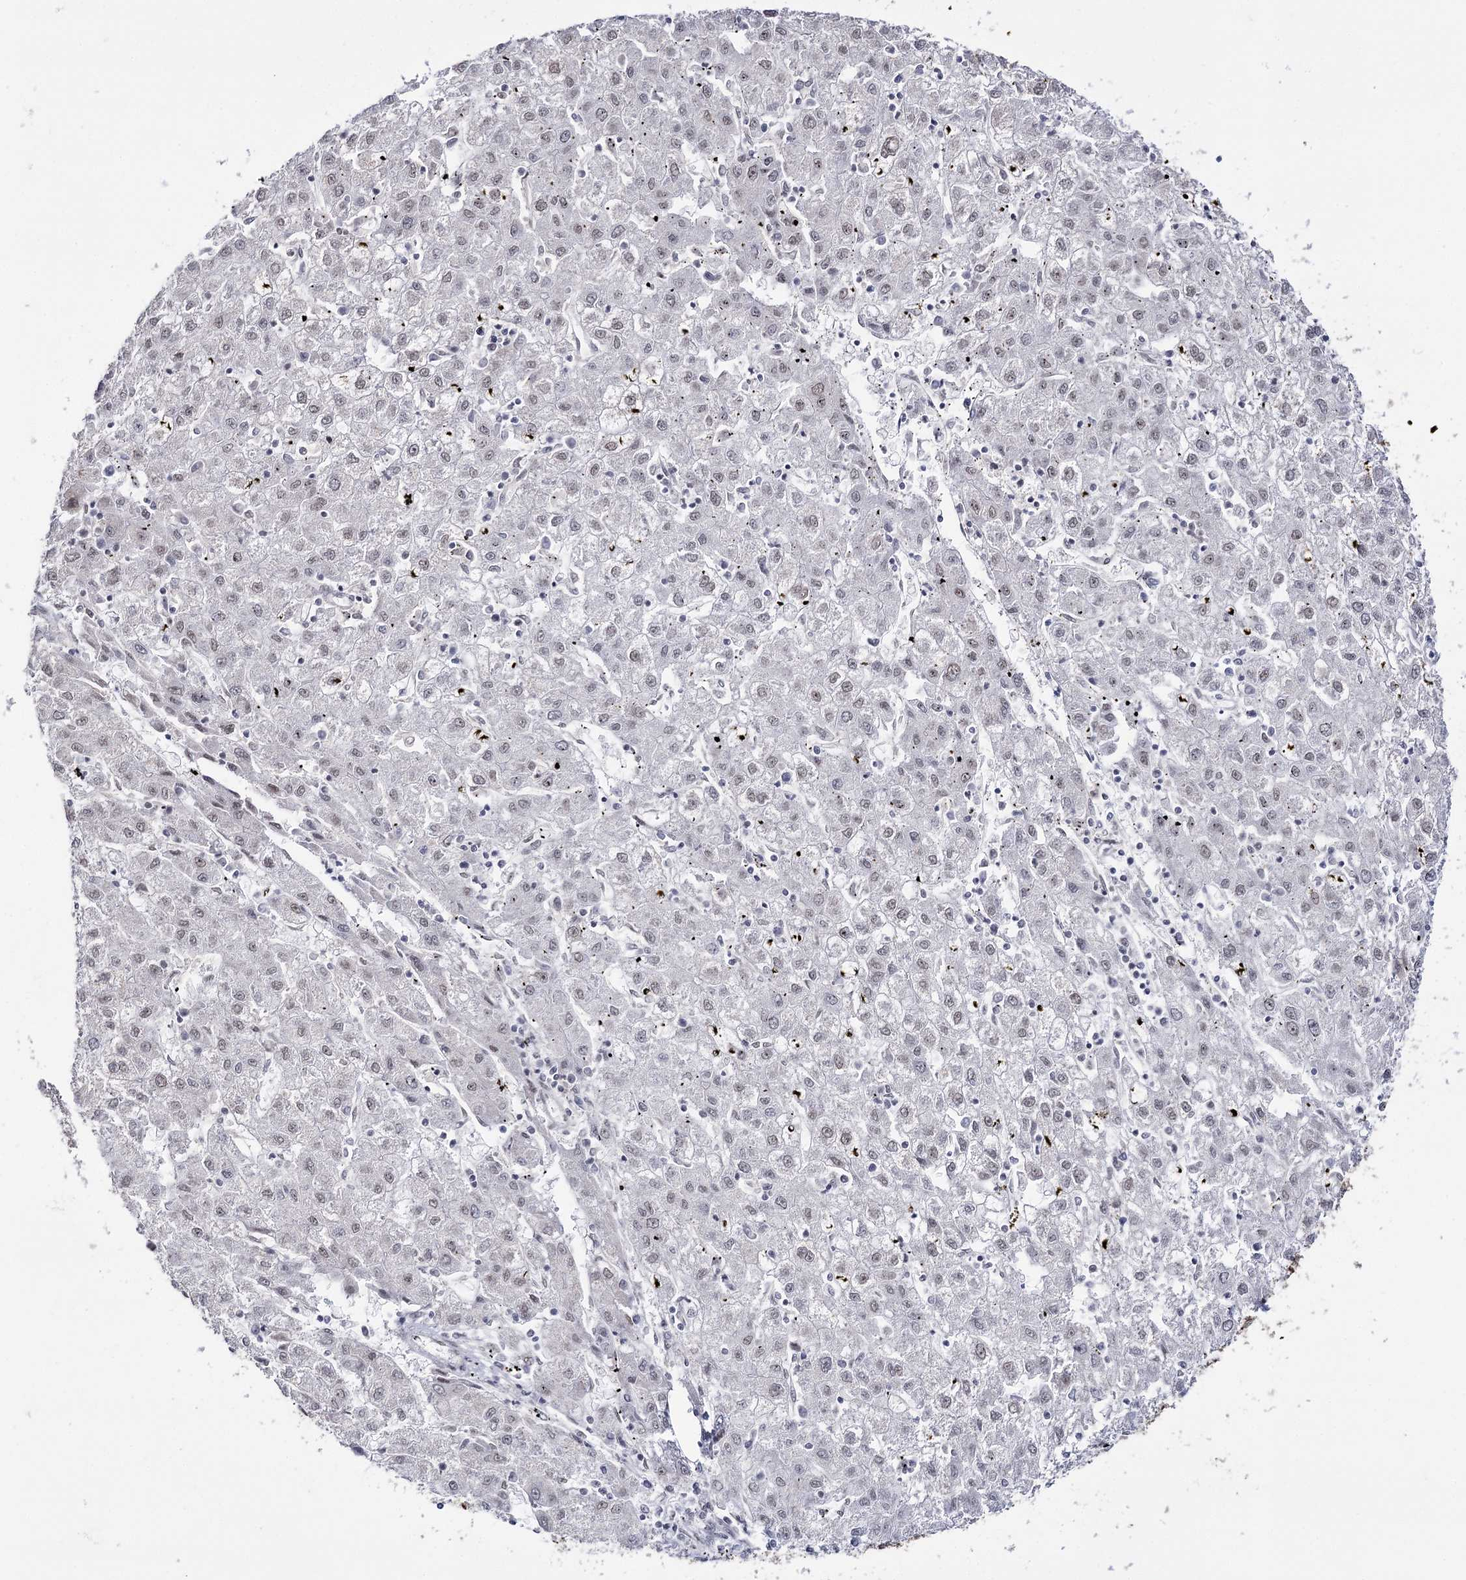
{"staining": {"intensity": "weak", "quantity": "25%-75%", "location": "nuclear"}, "tissue": "liver cancer", "cell_type": "Tumor cells", "image_type": "cancer", "snomed": [{"axis": "morphology", "description": "Carcinoma, Hepatocellular, NOS"}, {"axis": "topography", "description": "Liver"}], "caption": "Immunohistochemical staining of liver cancer shows weak nuclear protein positivity in approximately 25%-75% of tumor cells.", "gene": "VGLL4", "patient": {"sex": "male", "age": 72}}